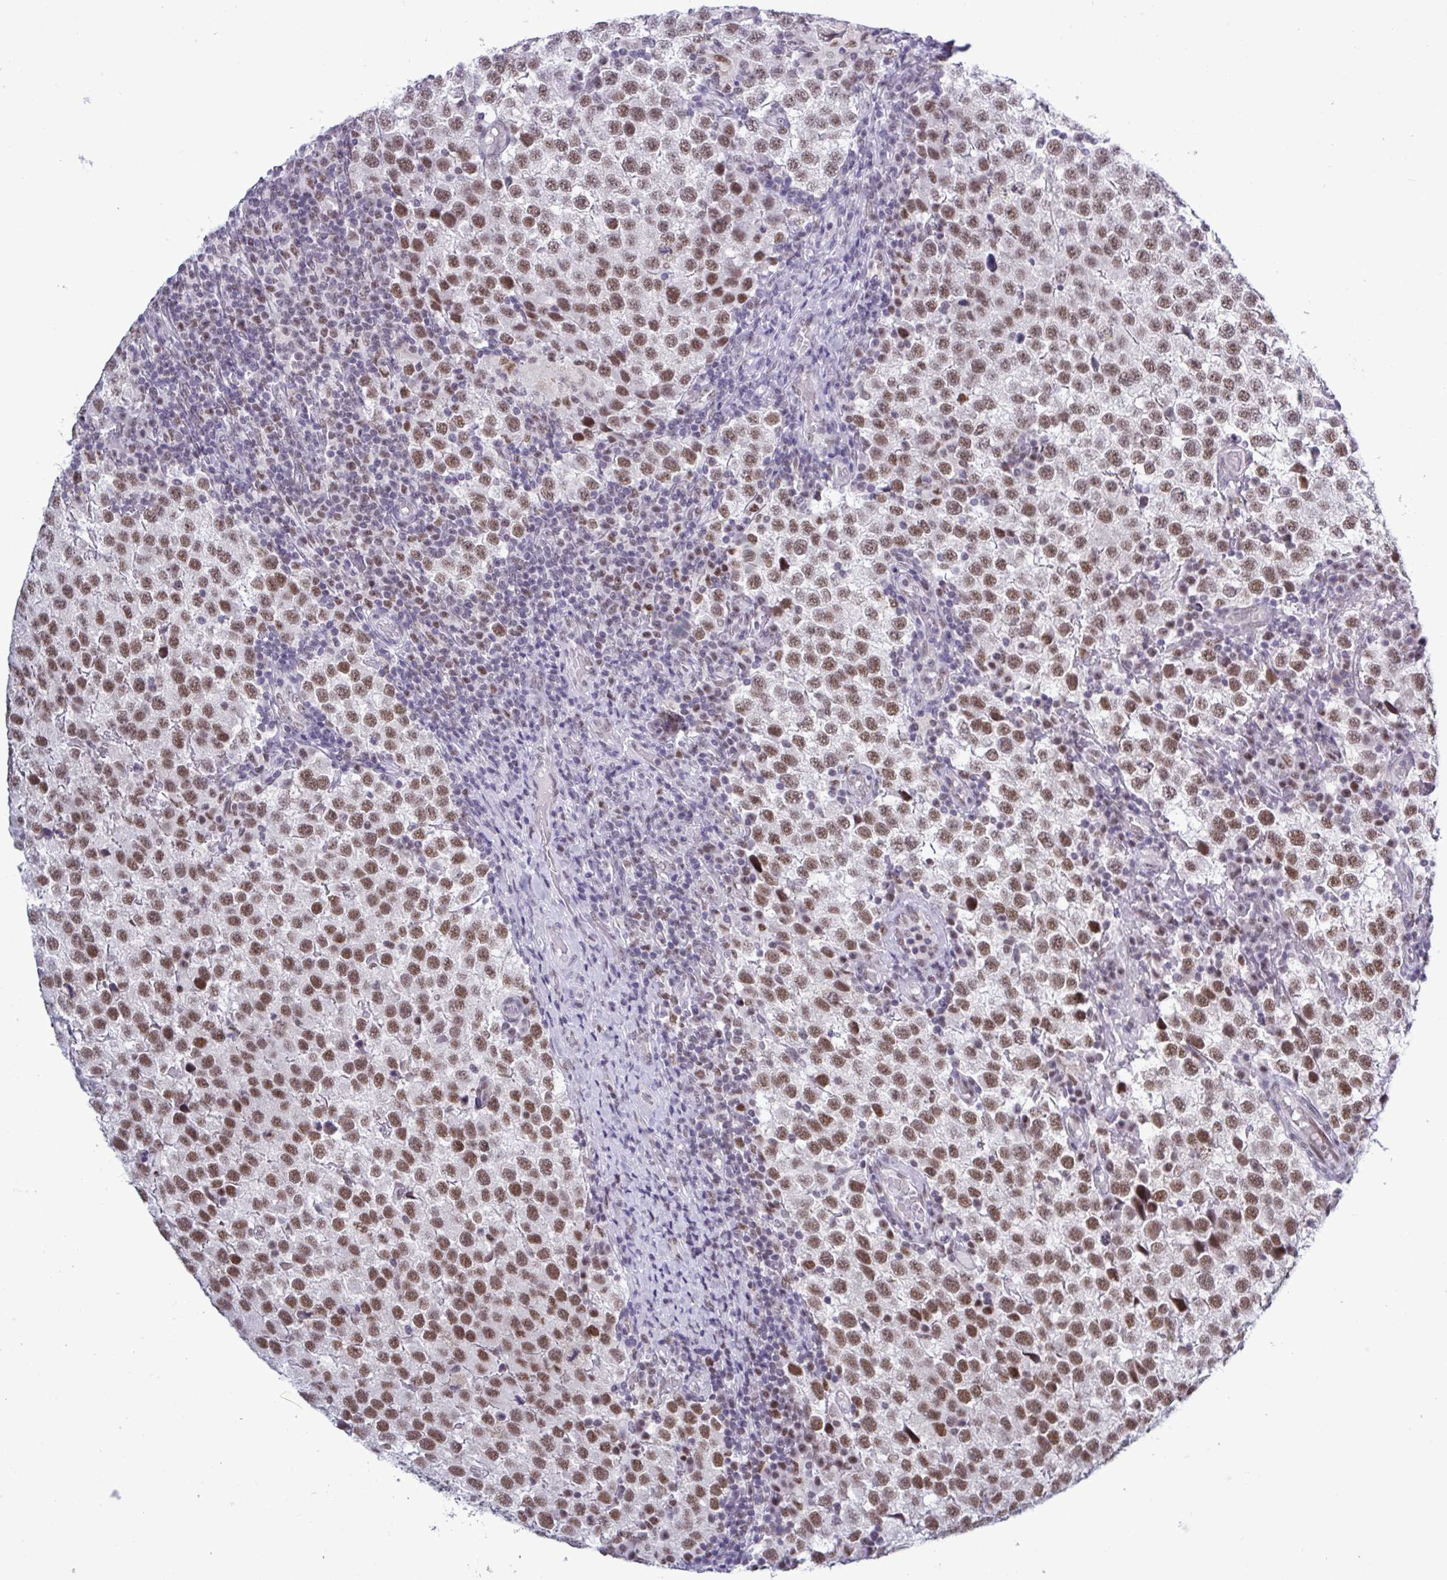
{"staining": {"intensity": "moderate", "quantity": ">75%", "location": "nuclear"}, "tissue": "testis cancer", "cell_type": "Tumor cells", "image_type": "cancer", "snomed": [{"axis": "morphology", "description": "Seminoma, NOS"}, {"axis": "topography", "description": "Testis"}], "caption": "IHC histopathology image of neoplastic tissue: human seminoma (testis) stained using IHC reveals medium levels of moderate protein expression localized specifically in the nuclear of tumor cells, appearing as a nuclear brown color.", "gene": "PPP1R10", "patient": {"sex": "male", "age": 34}}